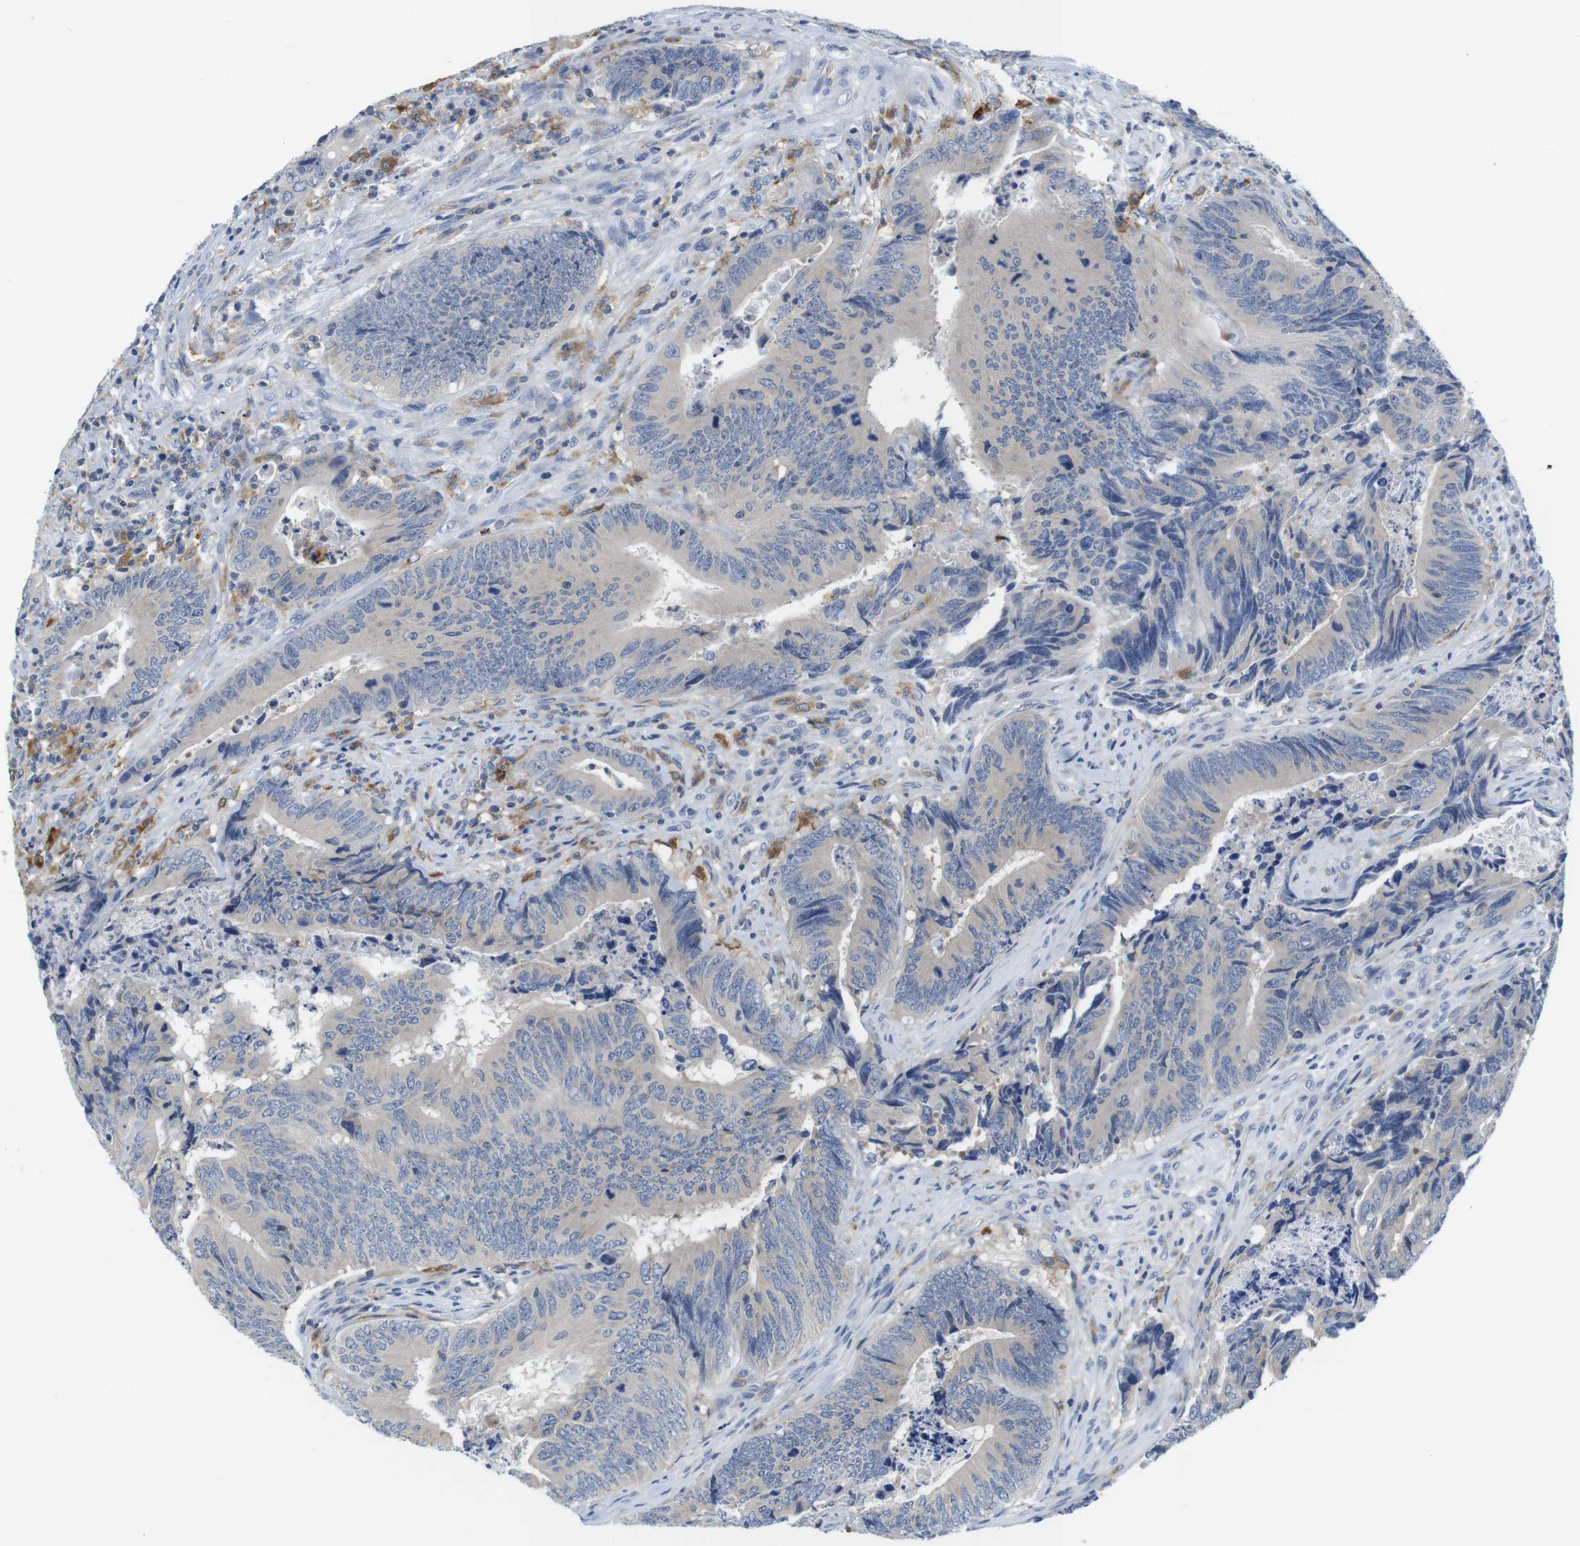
{"staining": {"intensity": "negative", "quantity": "none", "location": "none"}, "tissue": "colorectal cancer", "cell_type": "Tumor cells", "image_type": "cancer", "snomed": [{"axis": "morphology", "description": "Normal tissue, NOS"}, {"axis": "morphology", "description": "Adenocarcinoma, NOS"}, {"axis": "topography", "description": "Colon"}], "caption": "Tumor cells show no significant staining in colorectal adenocarcinoma.", "gene": "CNGA2", "patient": {"sex": "male", "age": 56}}